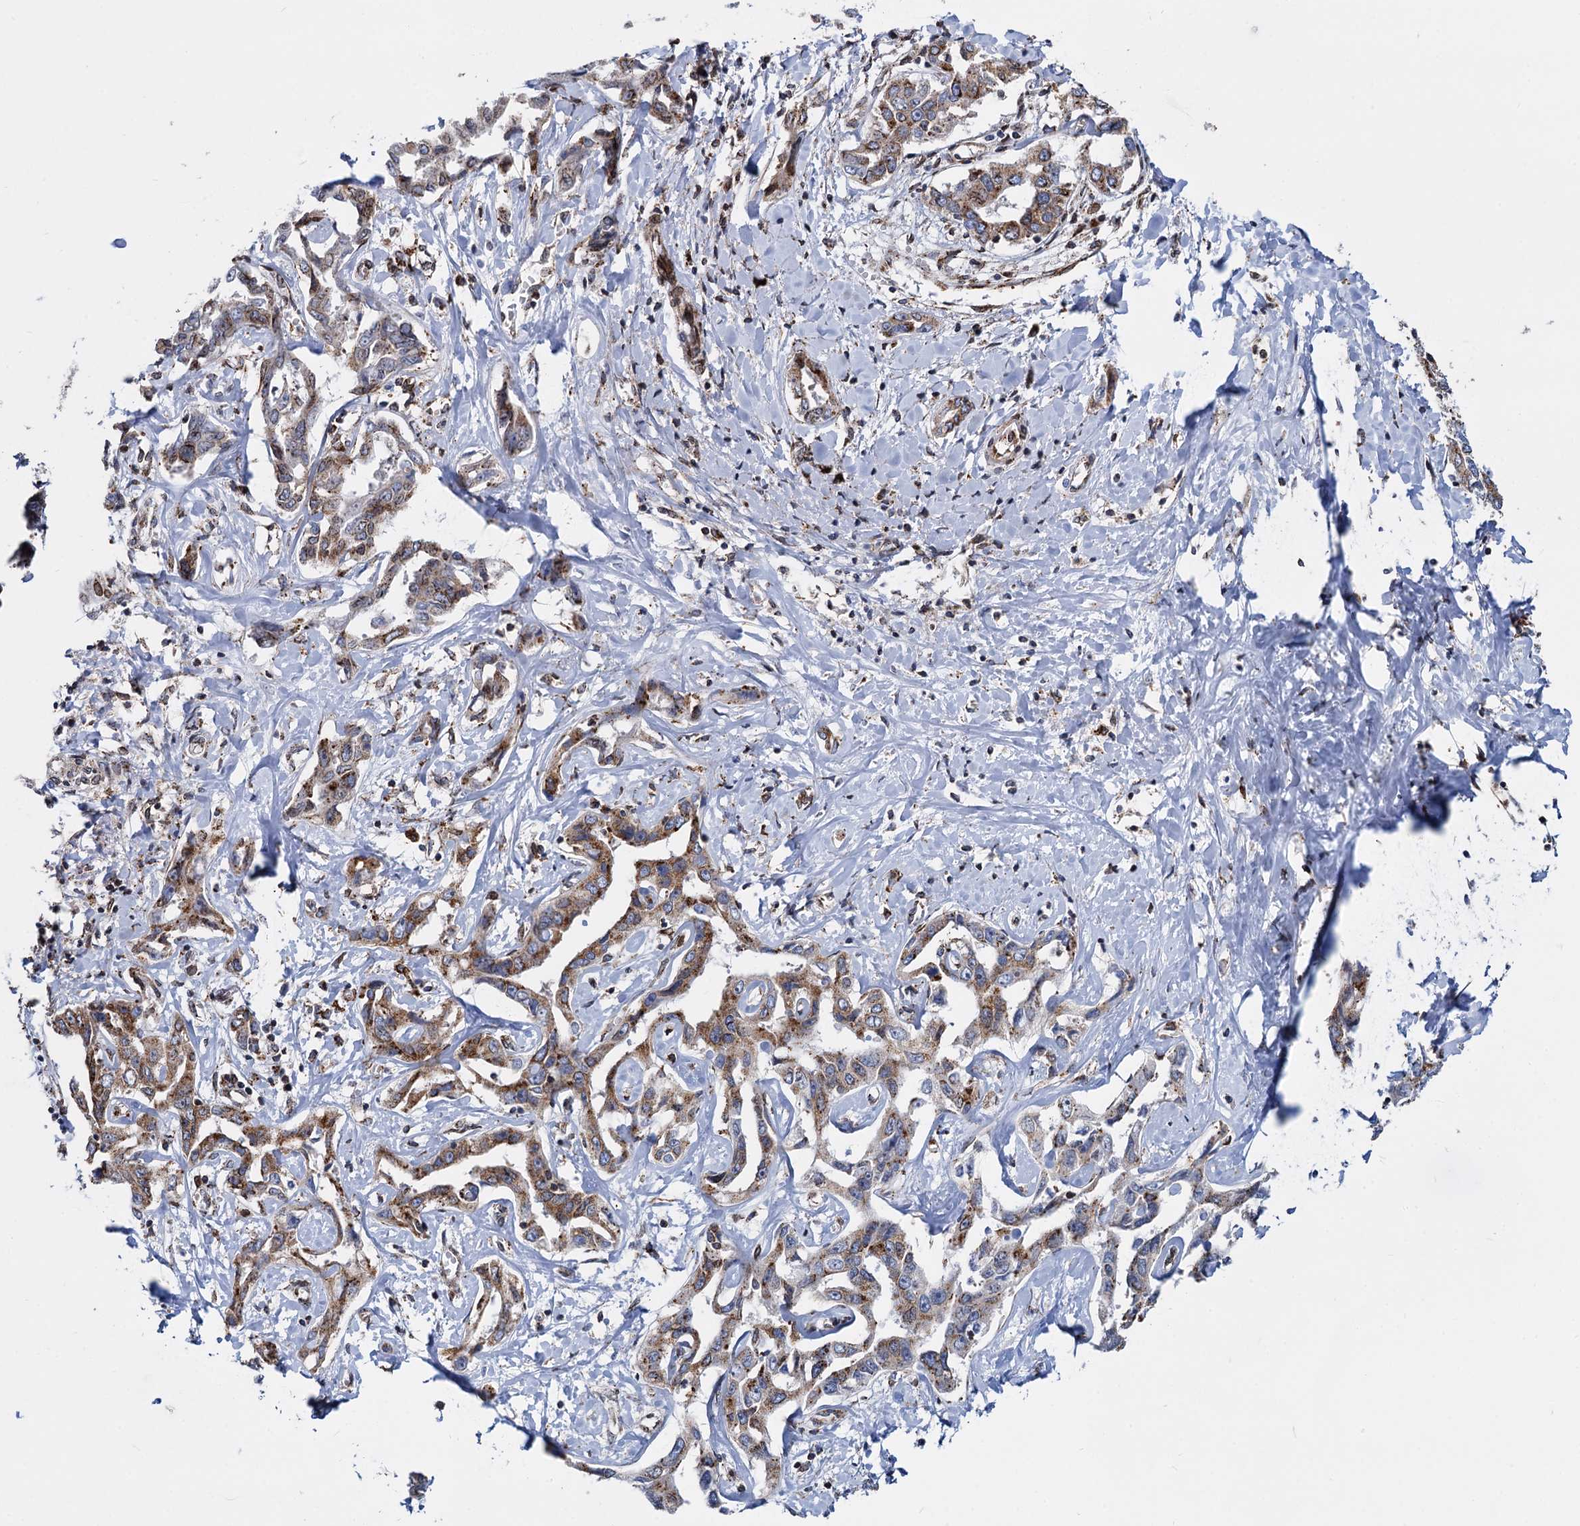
{"staining": {"intensity": "moderate", "quantity": ">75%", "location": "cytoplasmic/membranous"}, "tissue": "liver cancer", "cell_type": "Tumor cells", "image_type": "cancer", "snomed": [{"axis": "morphology", "description": "Cholangiocarcinoma"}, {"axis": "topography", "description": "Liver"}], "caption": "An image showing moderate cytoplasmic/membranous expression in about >75% of tumor cells in liver cancer (cholangiocarcinoma), as visualized by brown immunohistochemical staining.", "gene": "SUPT20H", "patient": {"sex": "male", "age": 59}}